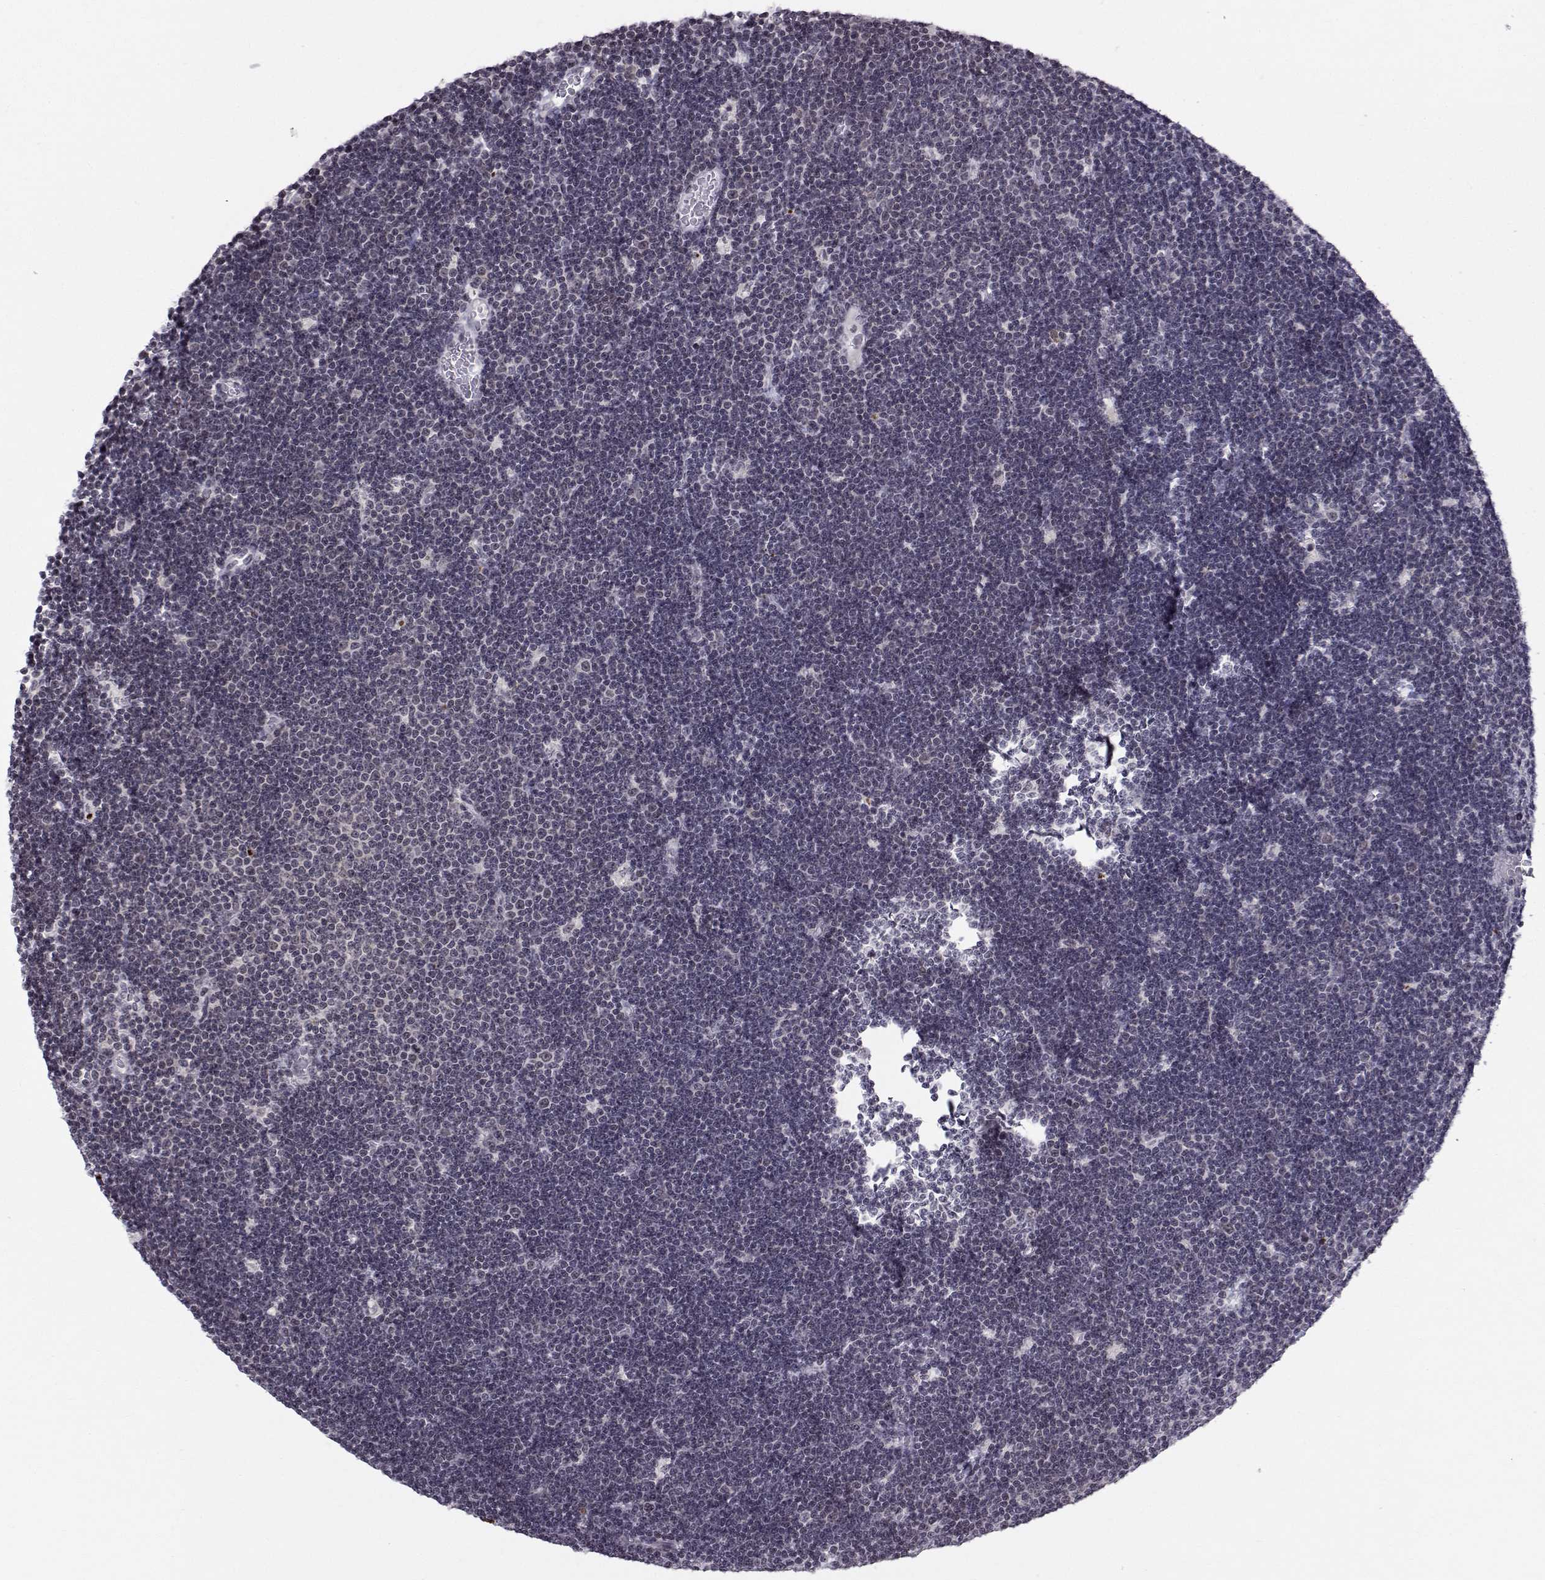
{"staining": {"intensity": "negative", "quantity": "none", "location": "none"}, "tissue": "lymphoma", "cell_type": "Tumor cells", "image_type": "cancer", "snomed": [{"axis": "morphology", "description": "Malignant lymphoma, non-Hodgkin's type, Low grade"}, {"axis": "topography", "description": "Brain"}], "caption": "Histopathology image shows no significant protein expression in tumor cells of low-grade malignant lymphoma, non-Hodgkin's type.", "gene": "MARCHF4", "patient": {"sex": "female", "age": 66}}